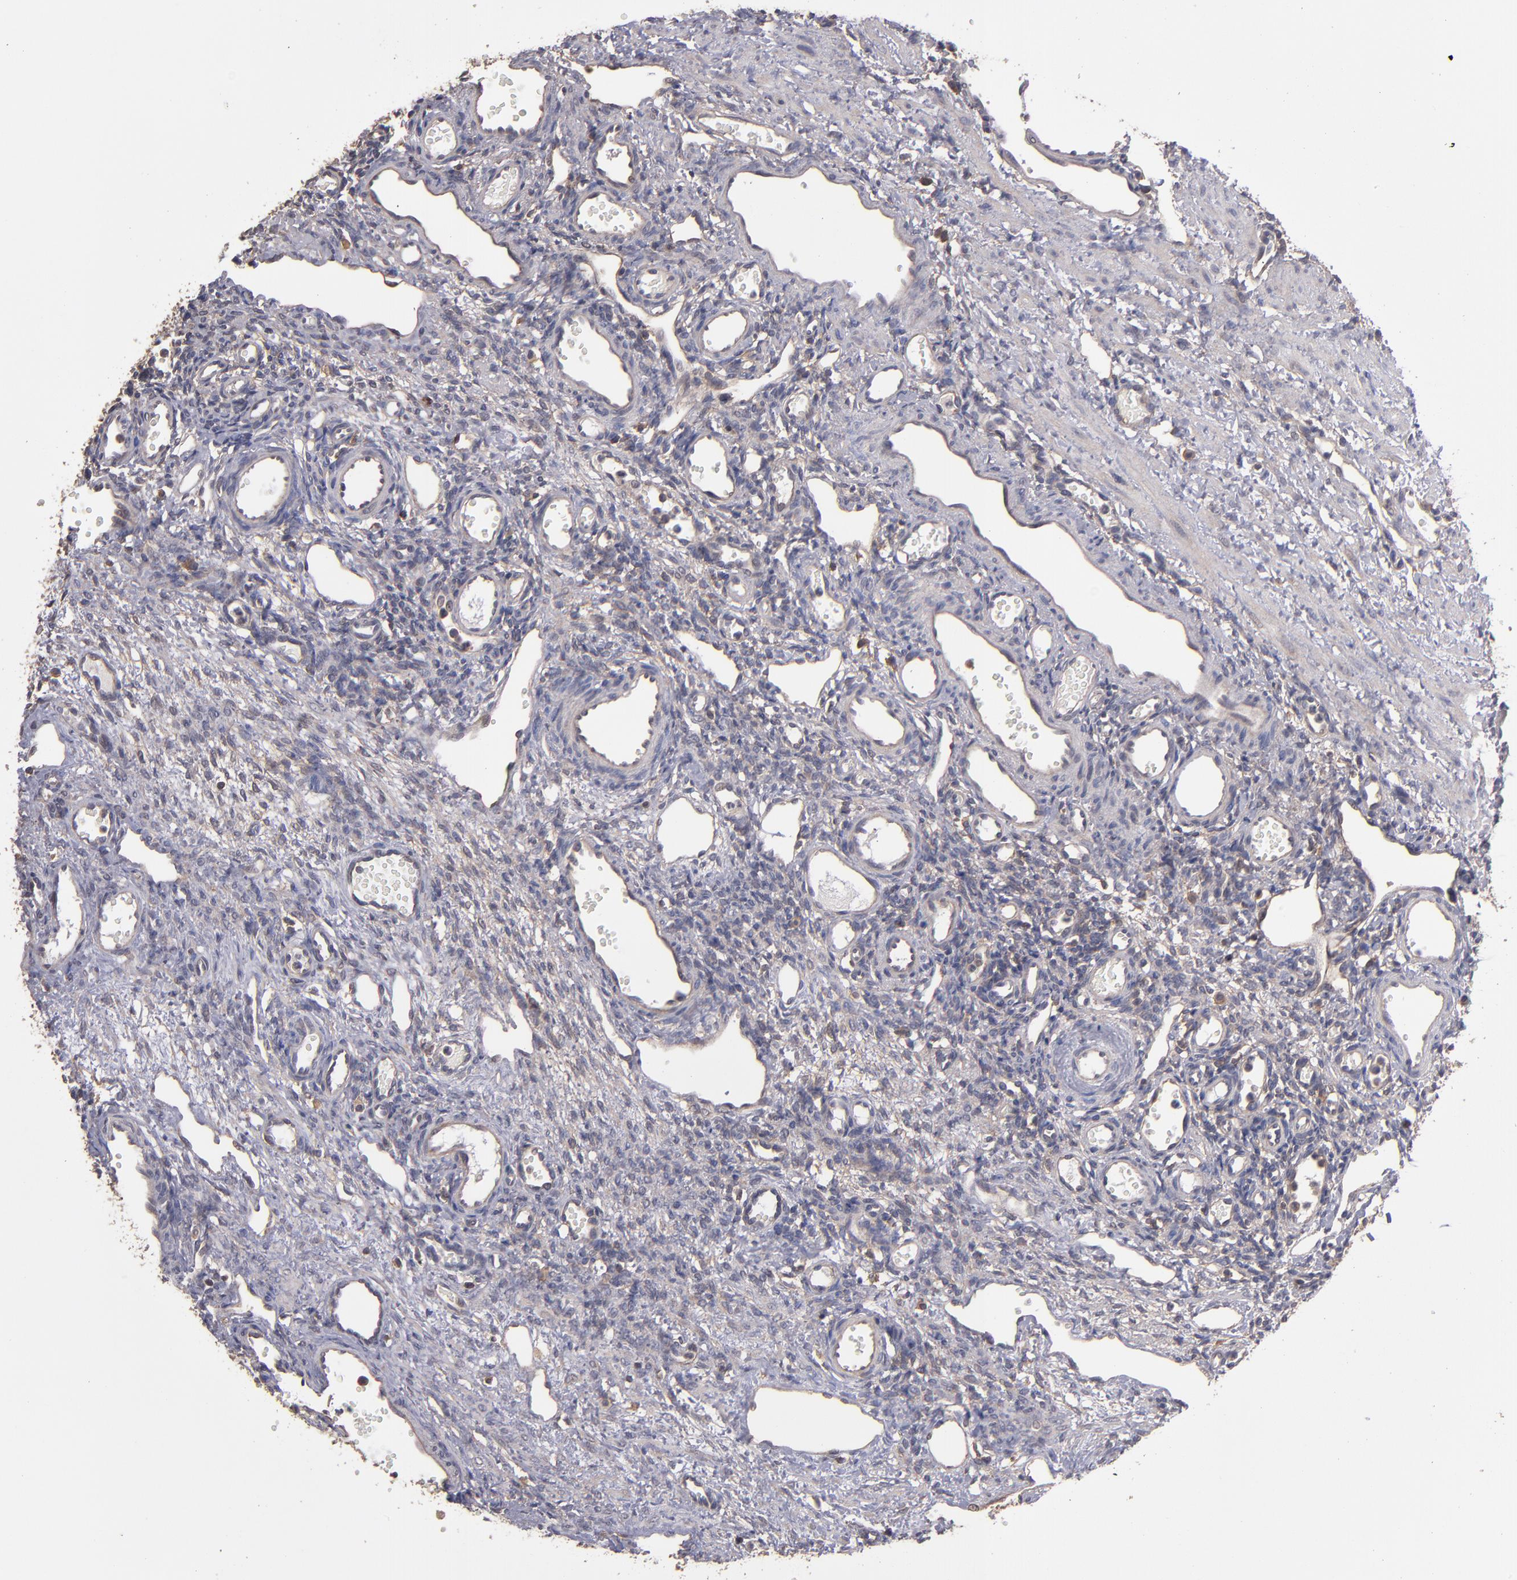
{"staining": {"intensity": "weak", "quantity": "25%-75%", "location": "cytoplasmic/membranous"}, "tissue": "ovary", "cell_type": "Follicle cells", "image_type": "normal", "snomed": [{"axis": "morphology", "description": "Normal tissue, NOS"}, {"axis": "topography", "description": "Ovary"}], "caption": "Weak cytoplasmic/membranous expression for a protein is seen in about 25%-75% of follicle cells of unremarkable ovary using immunohistochemistry.", "gene": "NF2", "patient": {"sex": "female", "age": 33}}